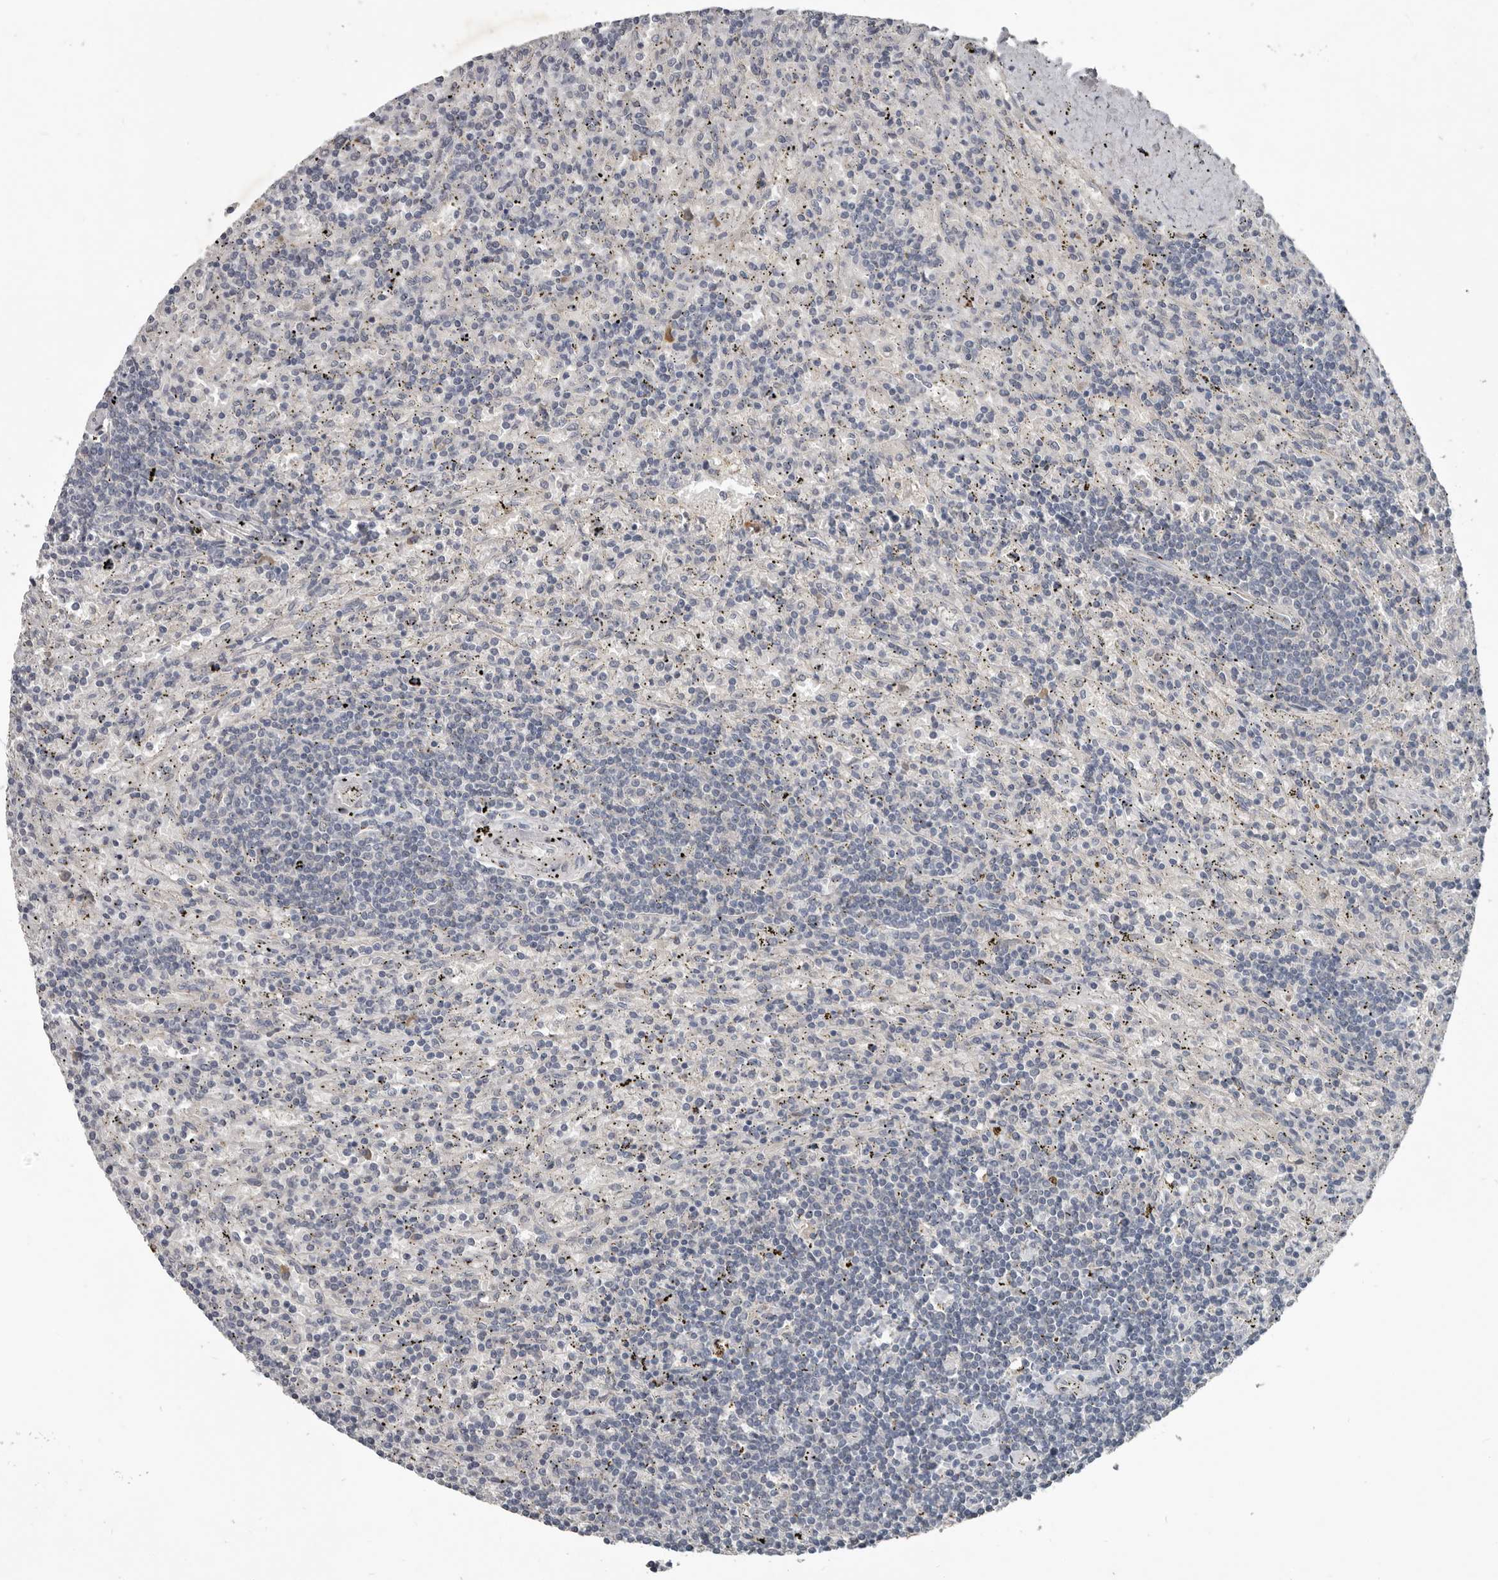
{"staining": {"intensity": "negative", "quantity": "none", "location": "none"}, "tissue": "lymphoma", "cell_type": "Tumor cells", "image_type": "cancer", "snomed": [{"axis": "morphology", "description": "Malignant lymphoma, non-Hodgkin's type, Low grade"}, {"axis": "topography", "description": "Spleen"}], "caption": "Immunohistochemical staining of human low-grade malignant lymphoma, non-Hodgkin's type displays no significant expression in tumor cells.", "gene": "C1orf216", "patient": {"sex": "male", "age": 76}}